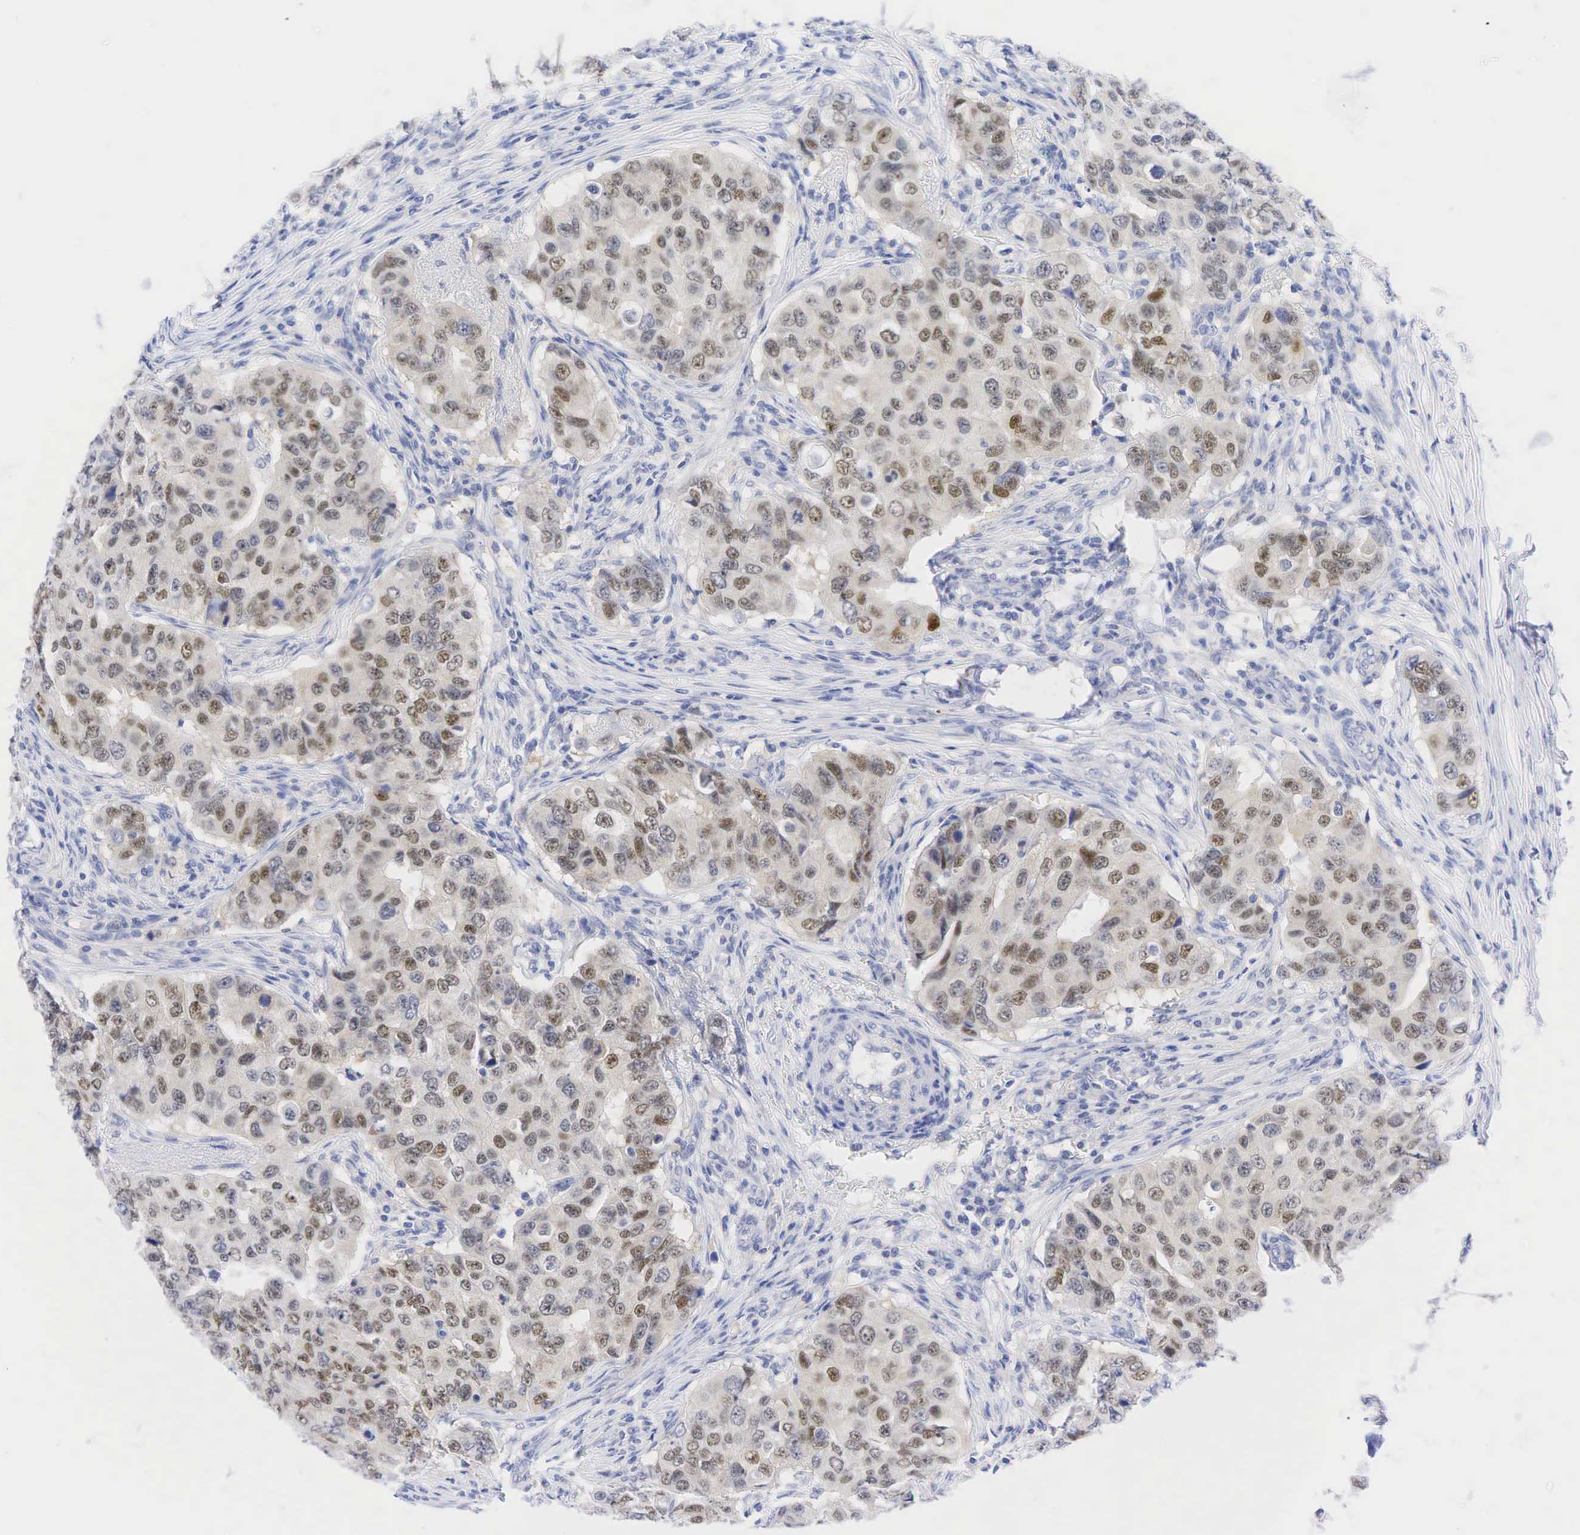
{"staining": {"intensity": "weak", "quantity": "25%-75%", "location": "nuclear"}, "tissue": "breast cancer", "cell_type": "Tumor cells", "image_type": "cancer", "snomed": [{"axis": "morphology", "description": "Duct carcinoma"}, {"axis": "topography", "description": "Breast"}], "caption": "Intraductal carcinoma (breast) stained with IHC exhibits weak nuclear positivity in about 25%-75% of tumor cells. Ihc stains the protein in brown and the nuclei are stained blue.", "gene": "AR", "patient": {"sex": "female", "age": 54}}